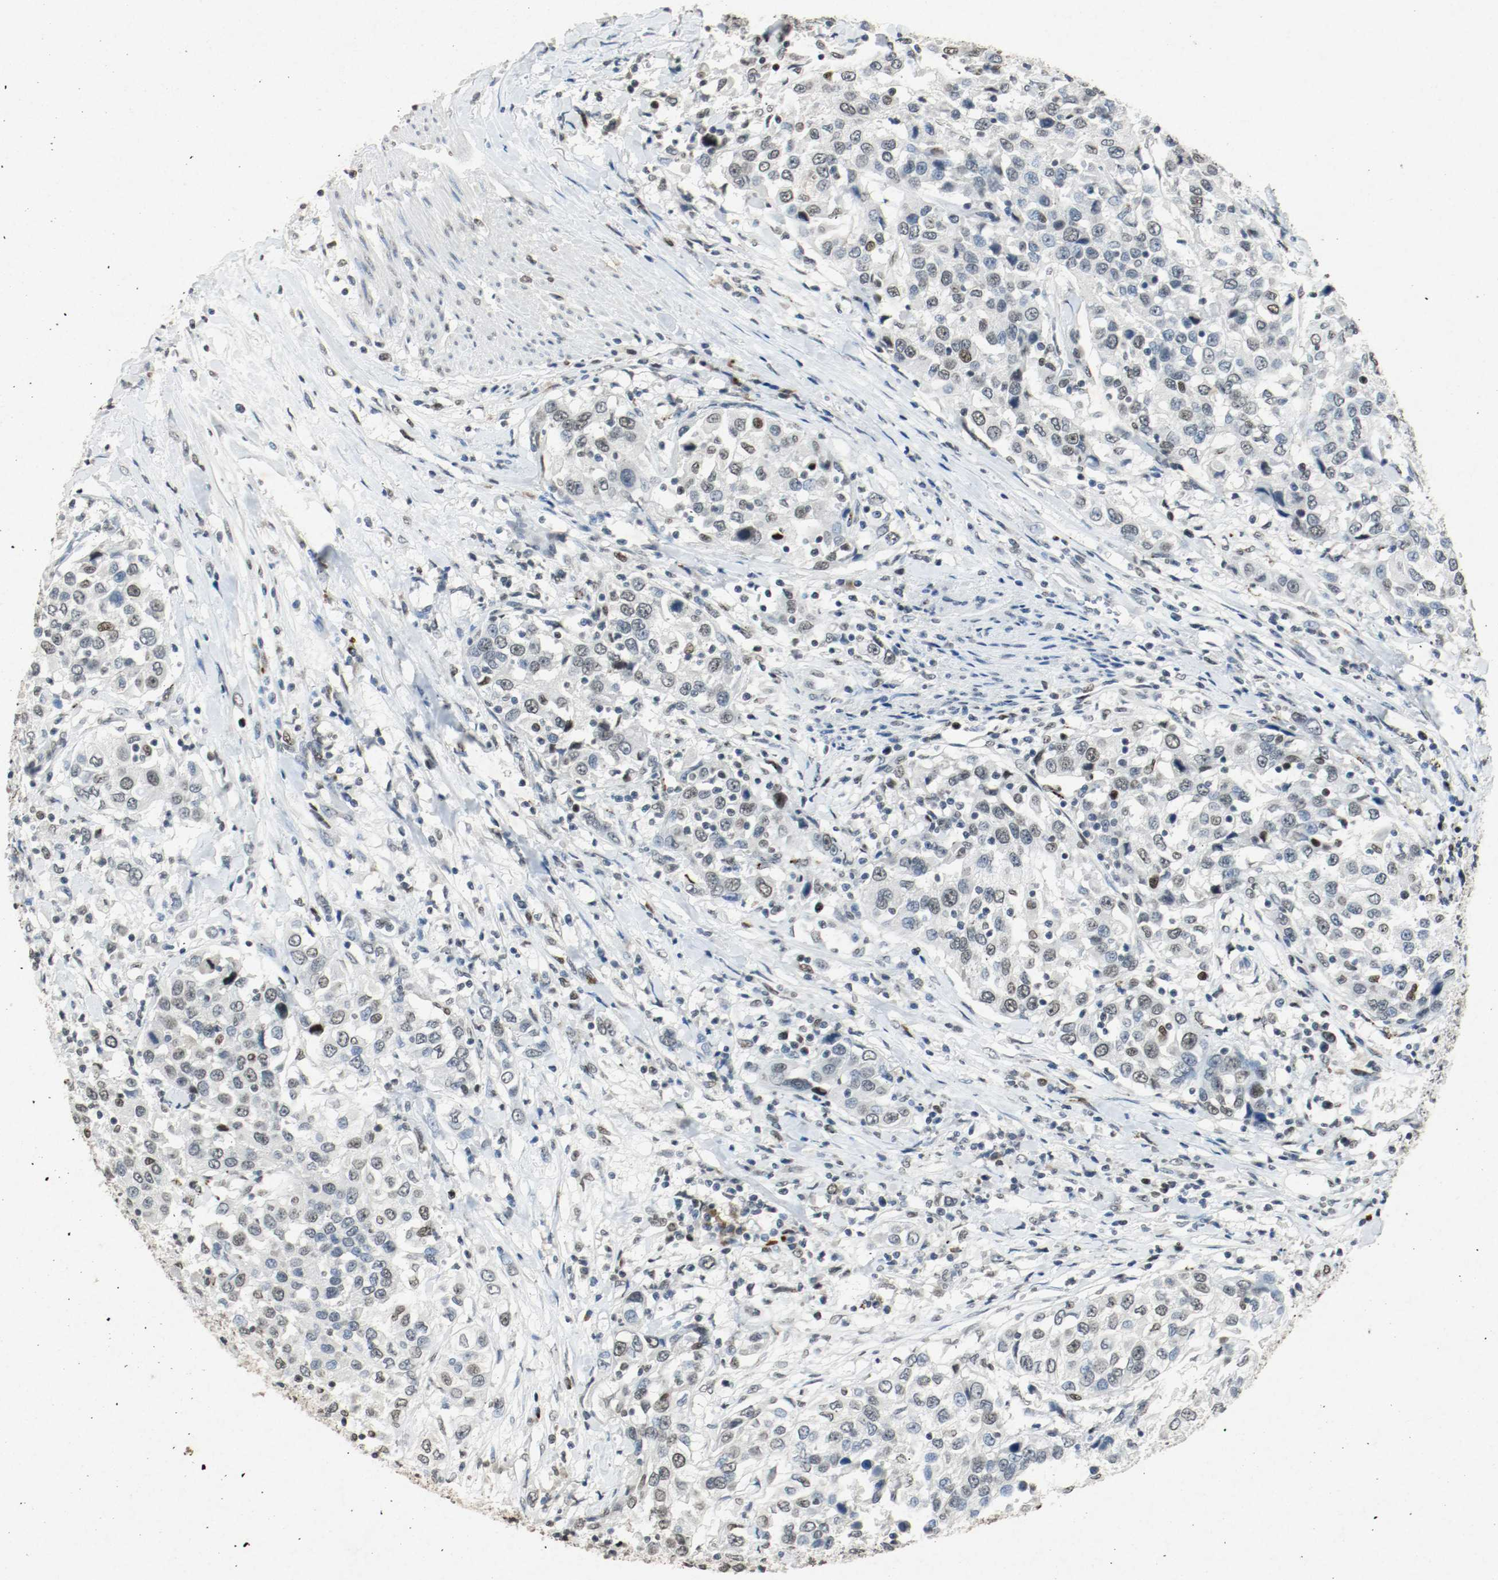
{"staining": {"intensity": "weak", "quantity": "25%-75%", "location": "nuclear"}, "tissue": "urothelial cancer", "cell_type": "Tumor cells", "image_type": "cancer", "snomed": [{"axis": "morphology", "description": "Urothelial carcinoma, High grade"}, {"axis": "topography", "description": "Urinary bladder"}], "caption": "Human high-grade urothelial carcinoma stained with a protein marker demonstrates weak staining in tumor cells.", "gene": "DNMT1", "patient": {"sex": "female", "age": 80}}